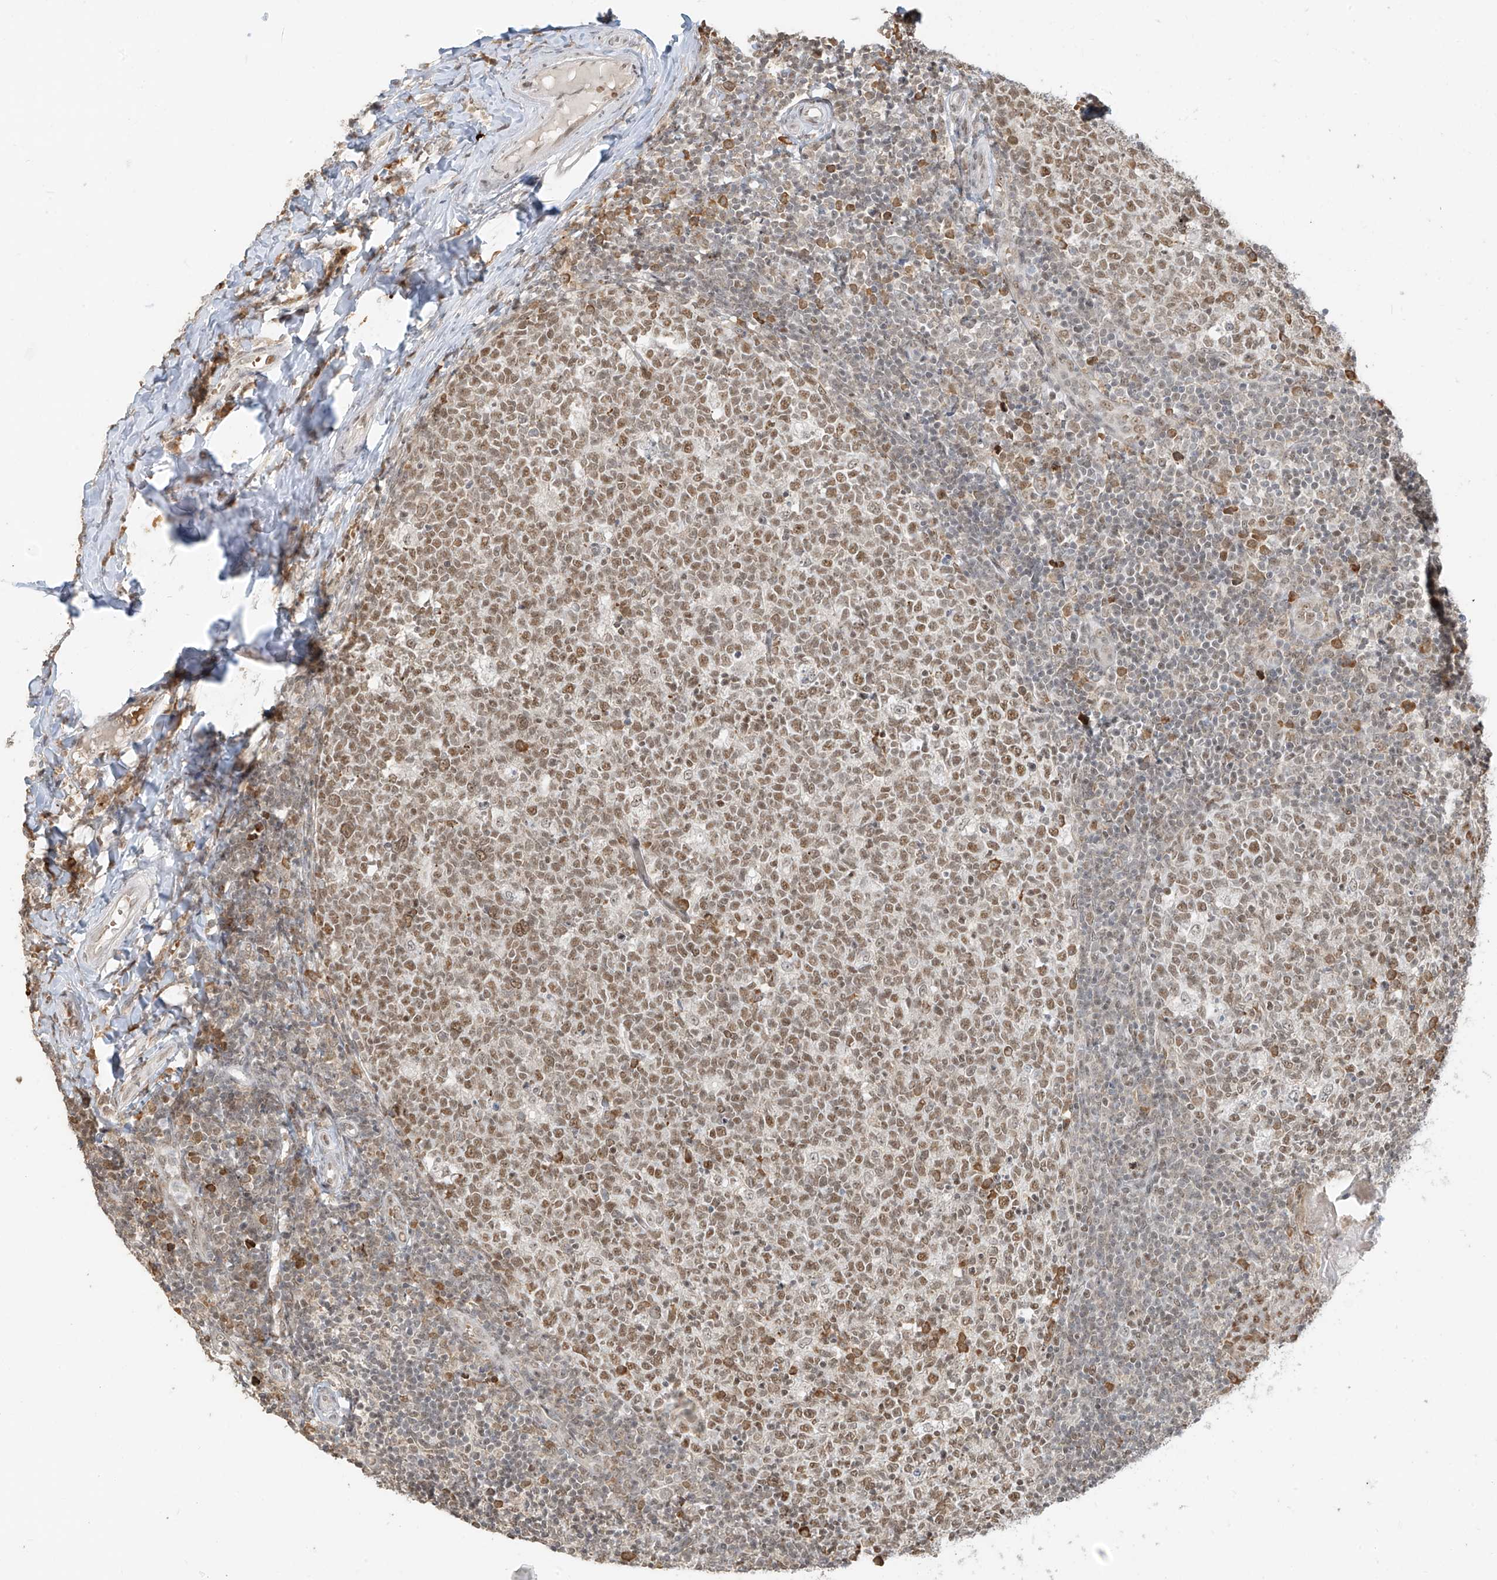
{"staining": {"intensity": "moderate", "quantity": ">75%", "location": "nuclear"}, "tissue": "tonsil", "cell_type": "Germinal center cells", "image_type": "normal", "snomed": [{"axis": "morphology", "description": "Normal tissue, NOS"}, {"axis": "topography", "description": "Tonsil"}], "caption": "Moderate nuclear protein expression is appreciated in approximately >75% of germinal center cells in tonsil.", "gene": "ZMYM2", "patient": {"sex": "female", "age": 19}}